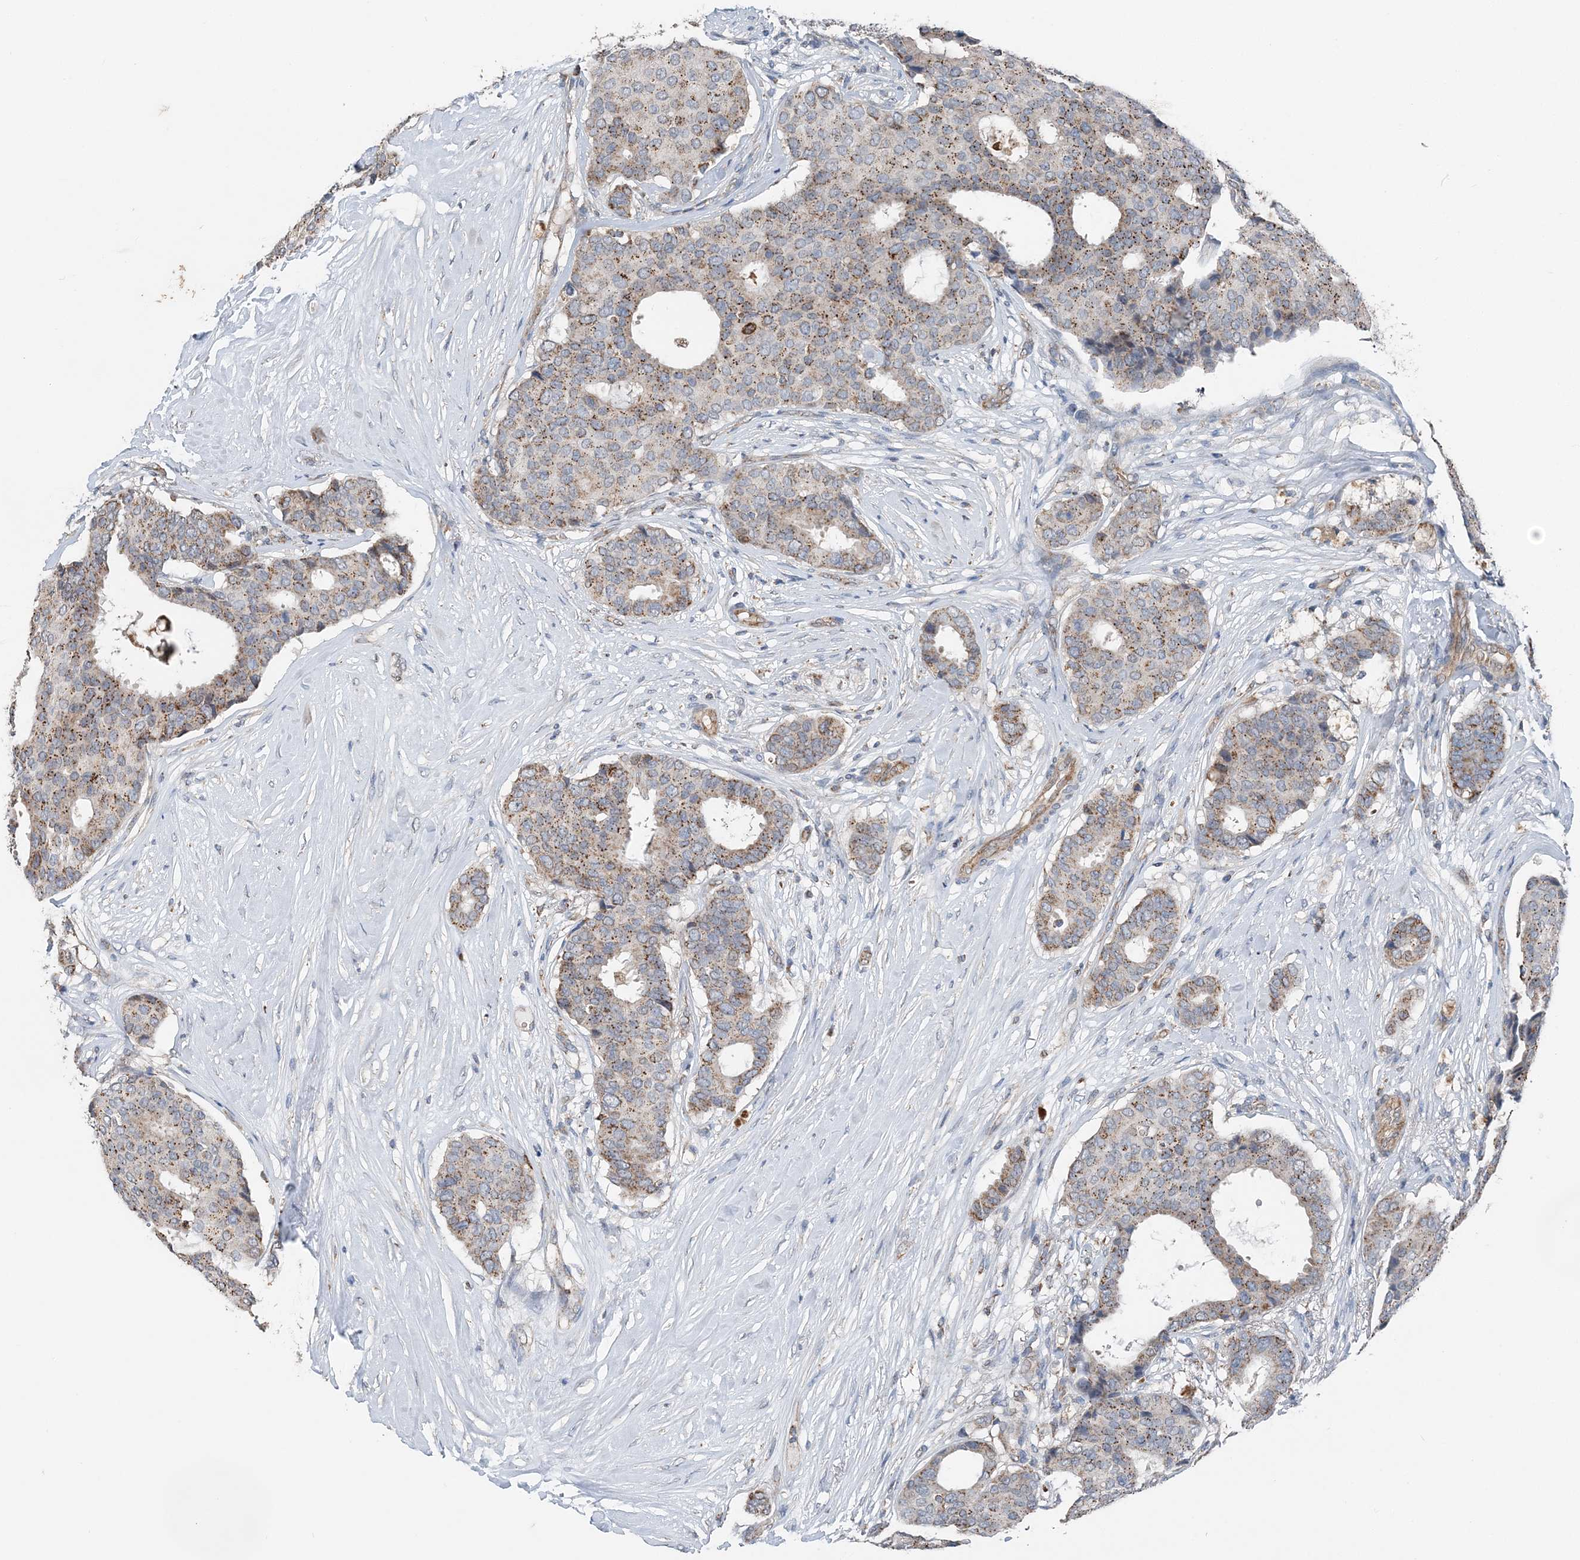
{"staining": {"intensity": "moderate", "quantity": ">75%", "location": "cytoplasmic/membranous"}, "tissue": "breast cancer", "cell_type": "Tumor cells", "image_type": "cancer", "snomed": [{"axis": "morphology", "description": "Duct carcinoma"}, {"axis": "topography", "description": "Breast"}], "caption": "Human breast infiltrating ductal carcinoma stained with a protein marker displays moderate staining in tumor cells.", "gene": "SPRY2", "patient": {"sex": "female", "age": 75}}